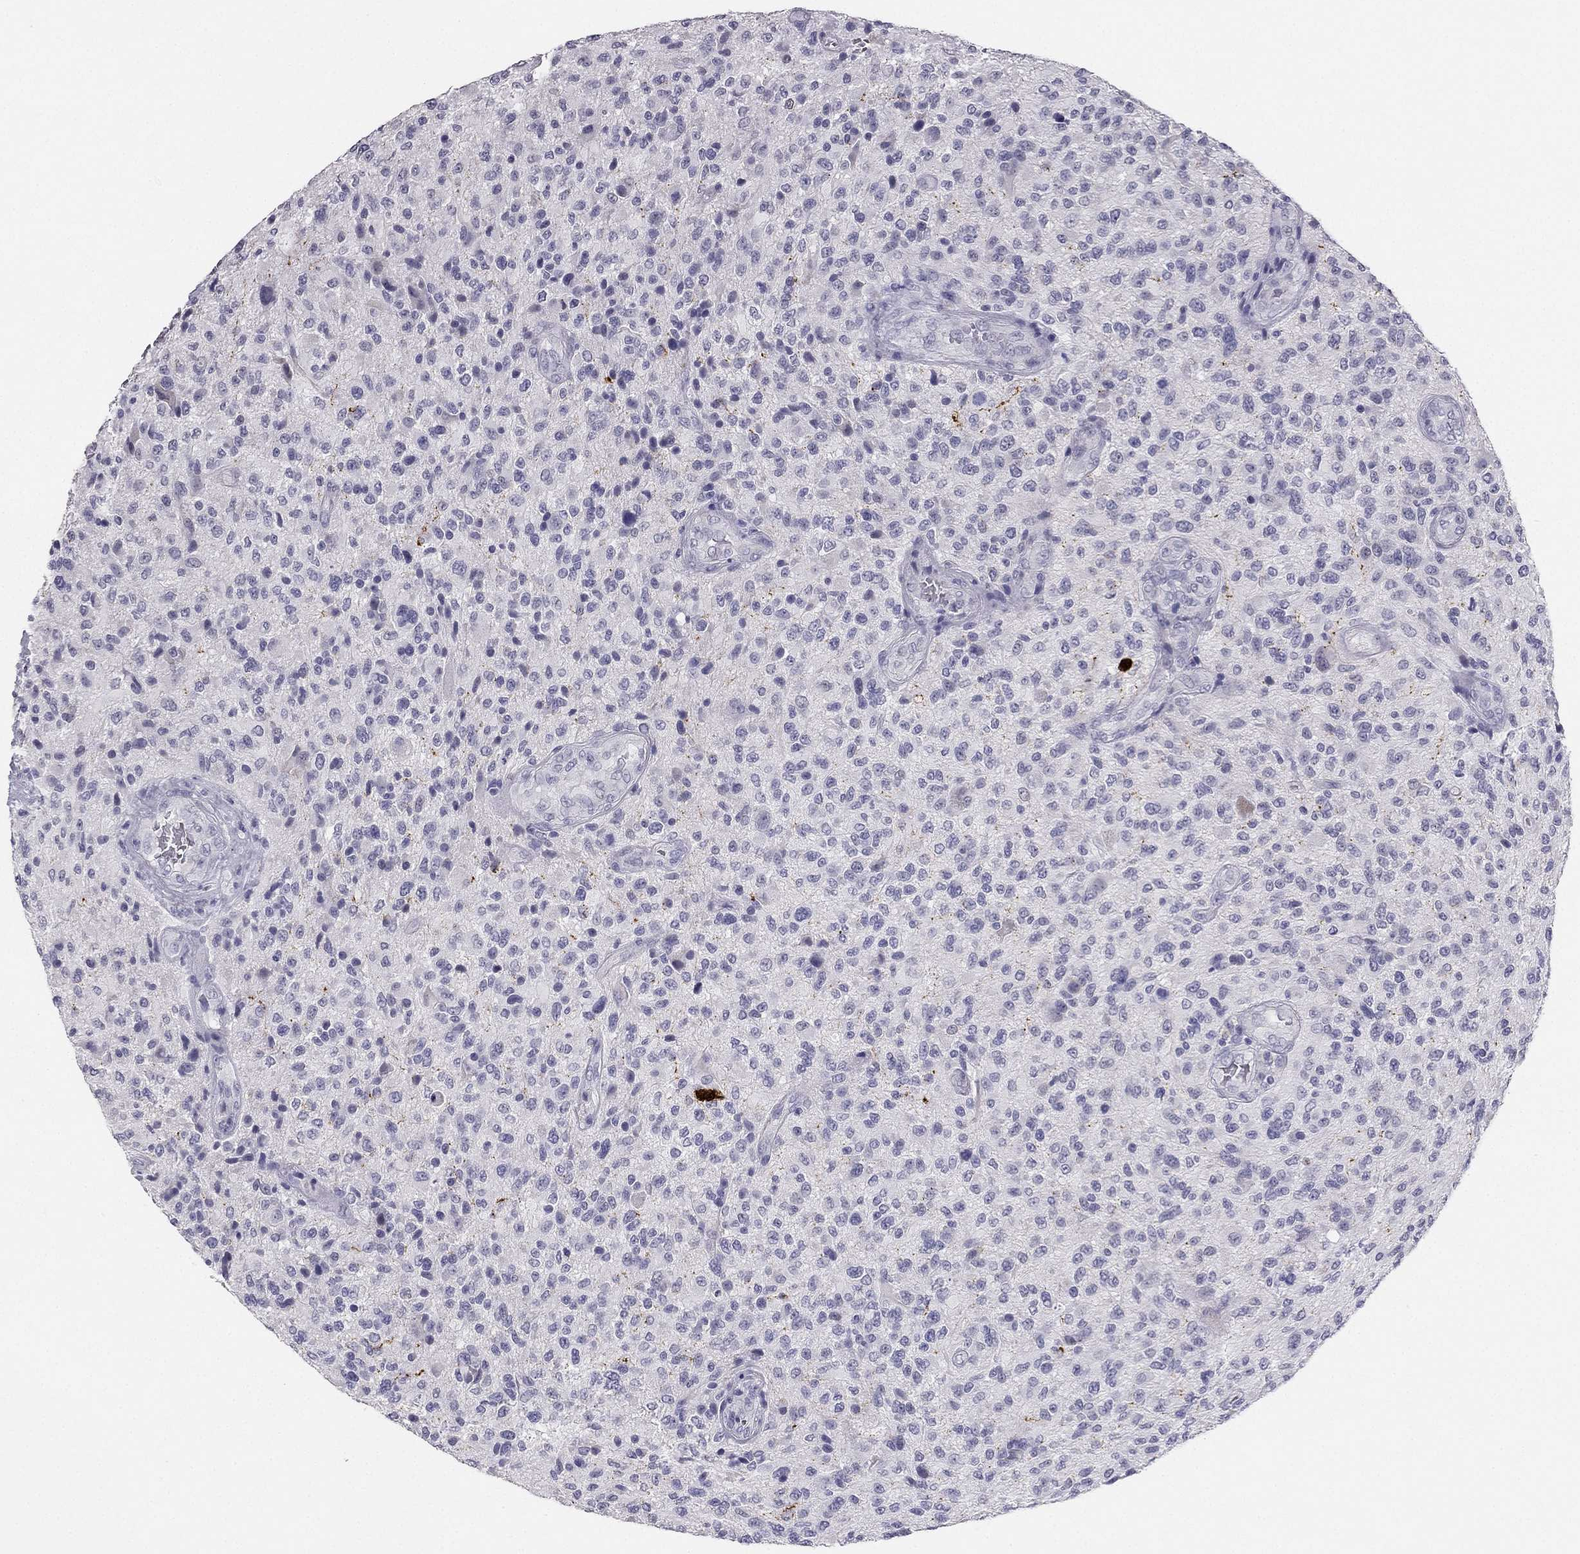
{"staining": {"intensity": "negative", "quantity": "none", "location": "none"}, "tissue": "glioma", "cell_type": "Tumor cells", "image_type": "cancer", "snomed": [{"axis": "morphology", "description": "Glioma, malignant, High grade"}, {"axis": "topography", "description": "Brain"}], "caption": "The photomicrograph reveals no staining of tumor cells in glioma.", "gene": "CALB2", "patient": {"sex": "male", "age": 47}}